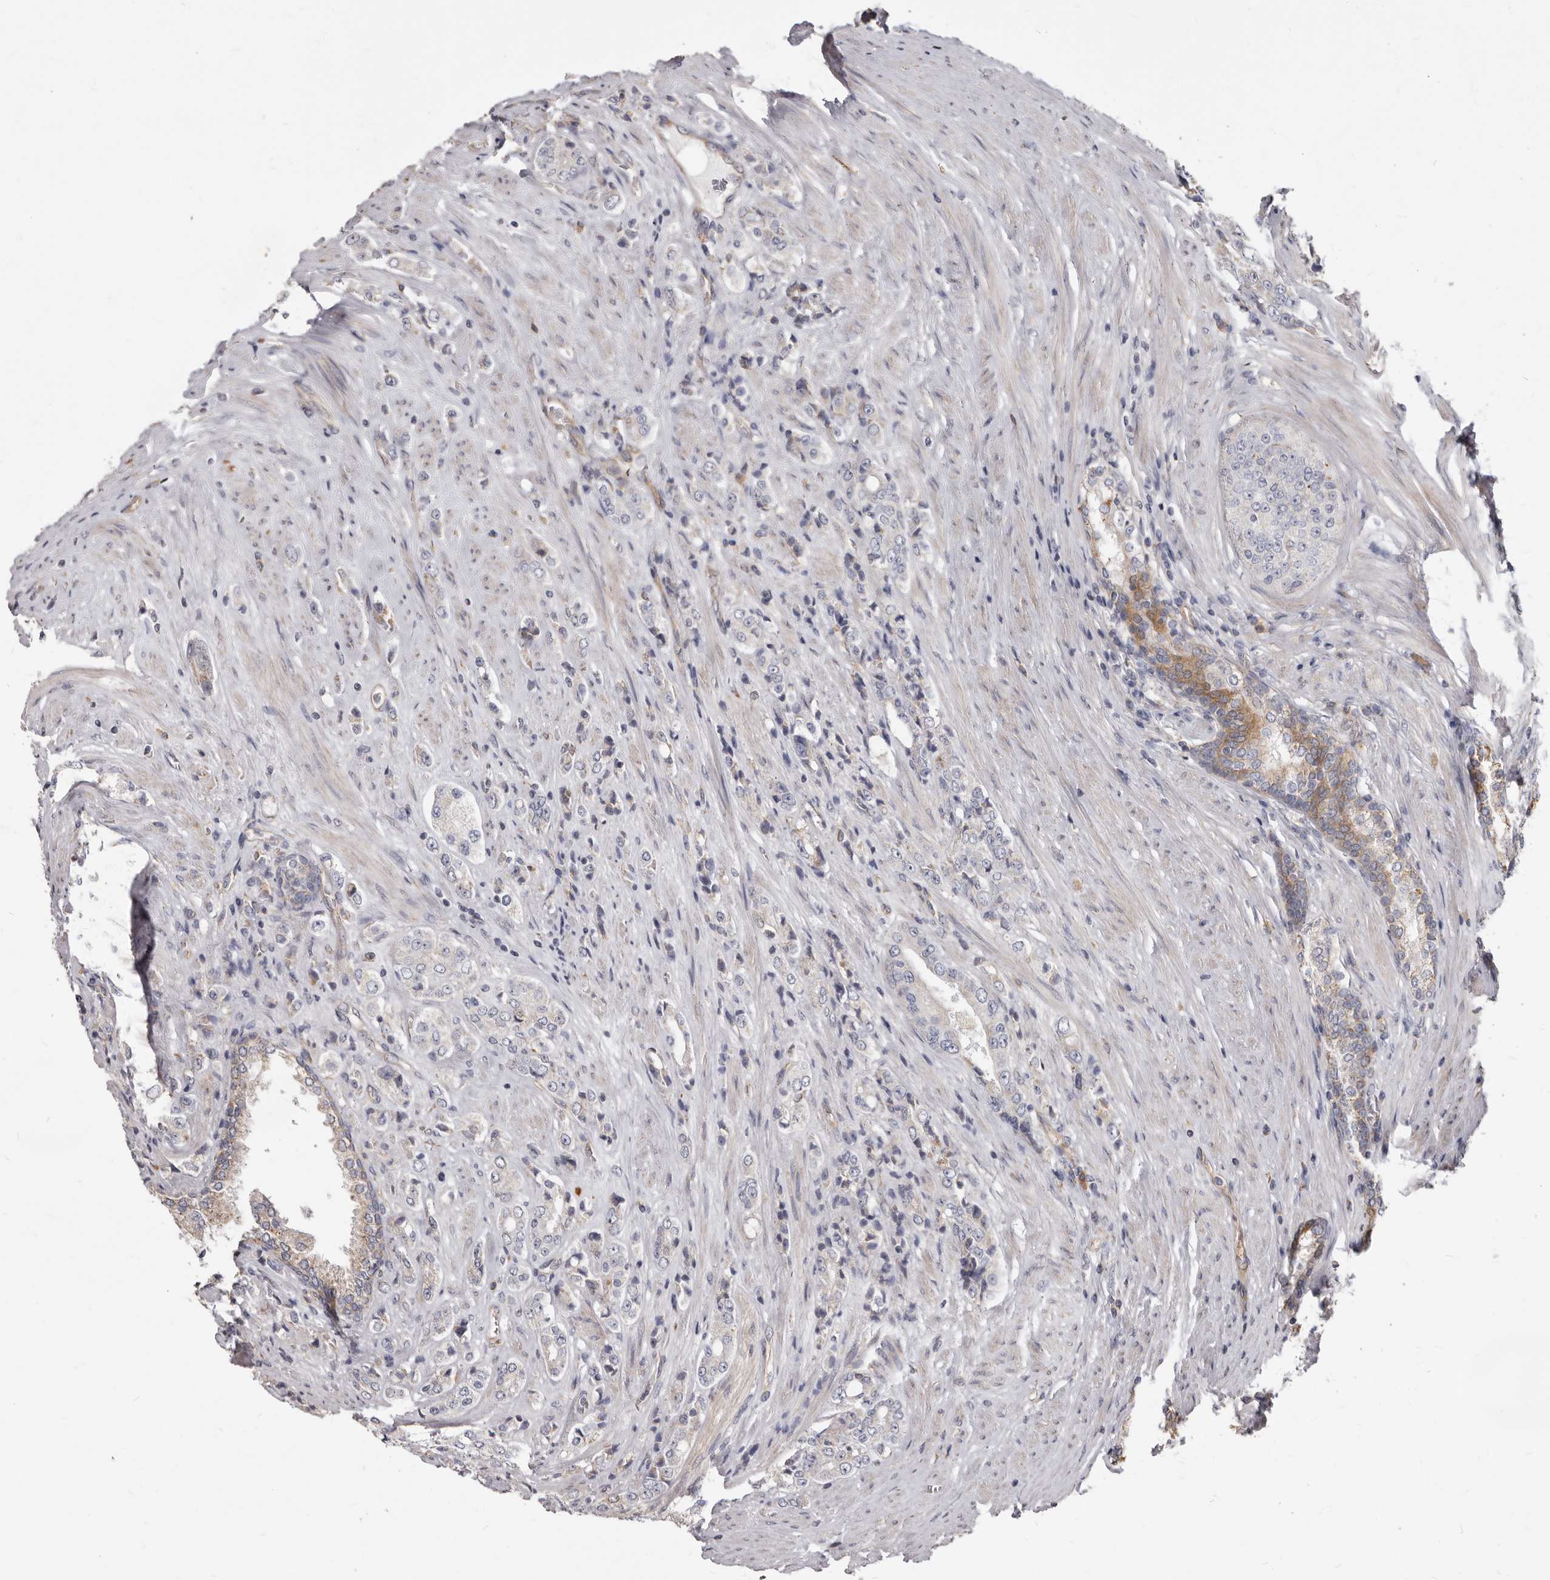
{"staining": {"intensity": "moderate", "quantity": "<25%", "location": "cytoplasmic/membranous"}, "tissue": "prostate cancer", "cell_type": "Tumor cells", "image_type": "cancer", "snomed": [{"axis": "morphology", "description": "Adenocarcinoma, High grade"}, {"axis": "topography", "description": "Prostate"}], "caption": "Moderate cytoplasmic/membranous positivity is identified in approximately <25% of tumor cells in prostate cancer (high-grade adenocarcinoma).", "gene": "FMO2", "patient": {"sex": "male", "age": 61}}